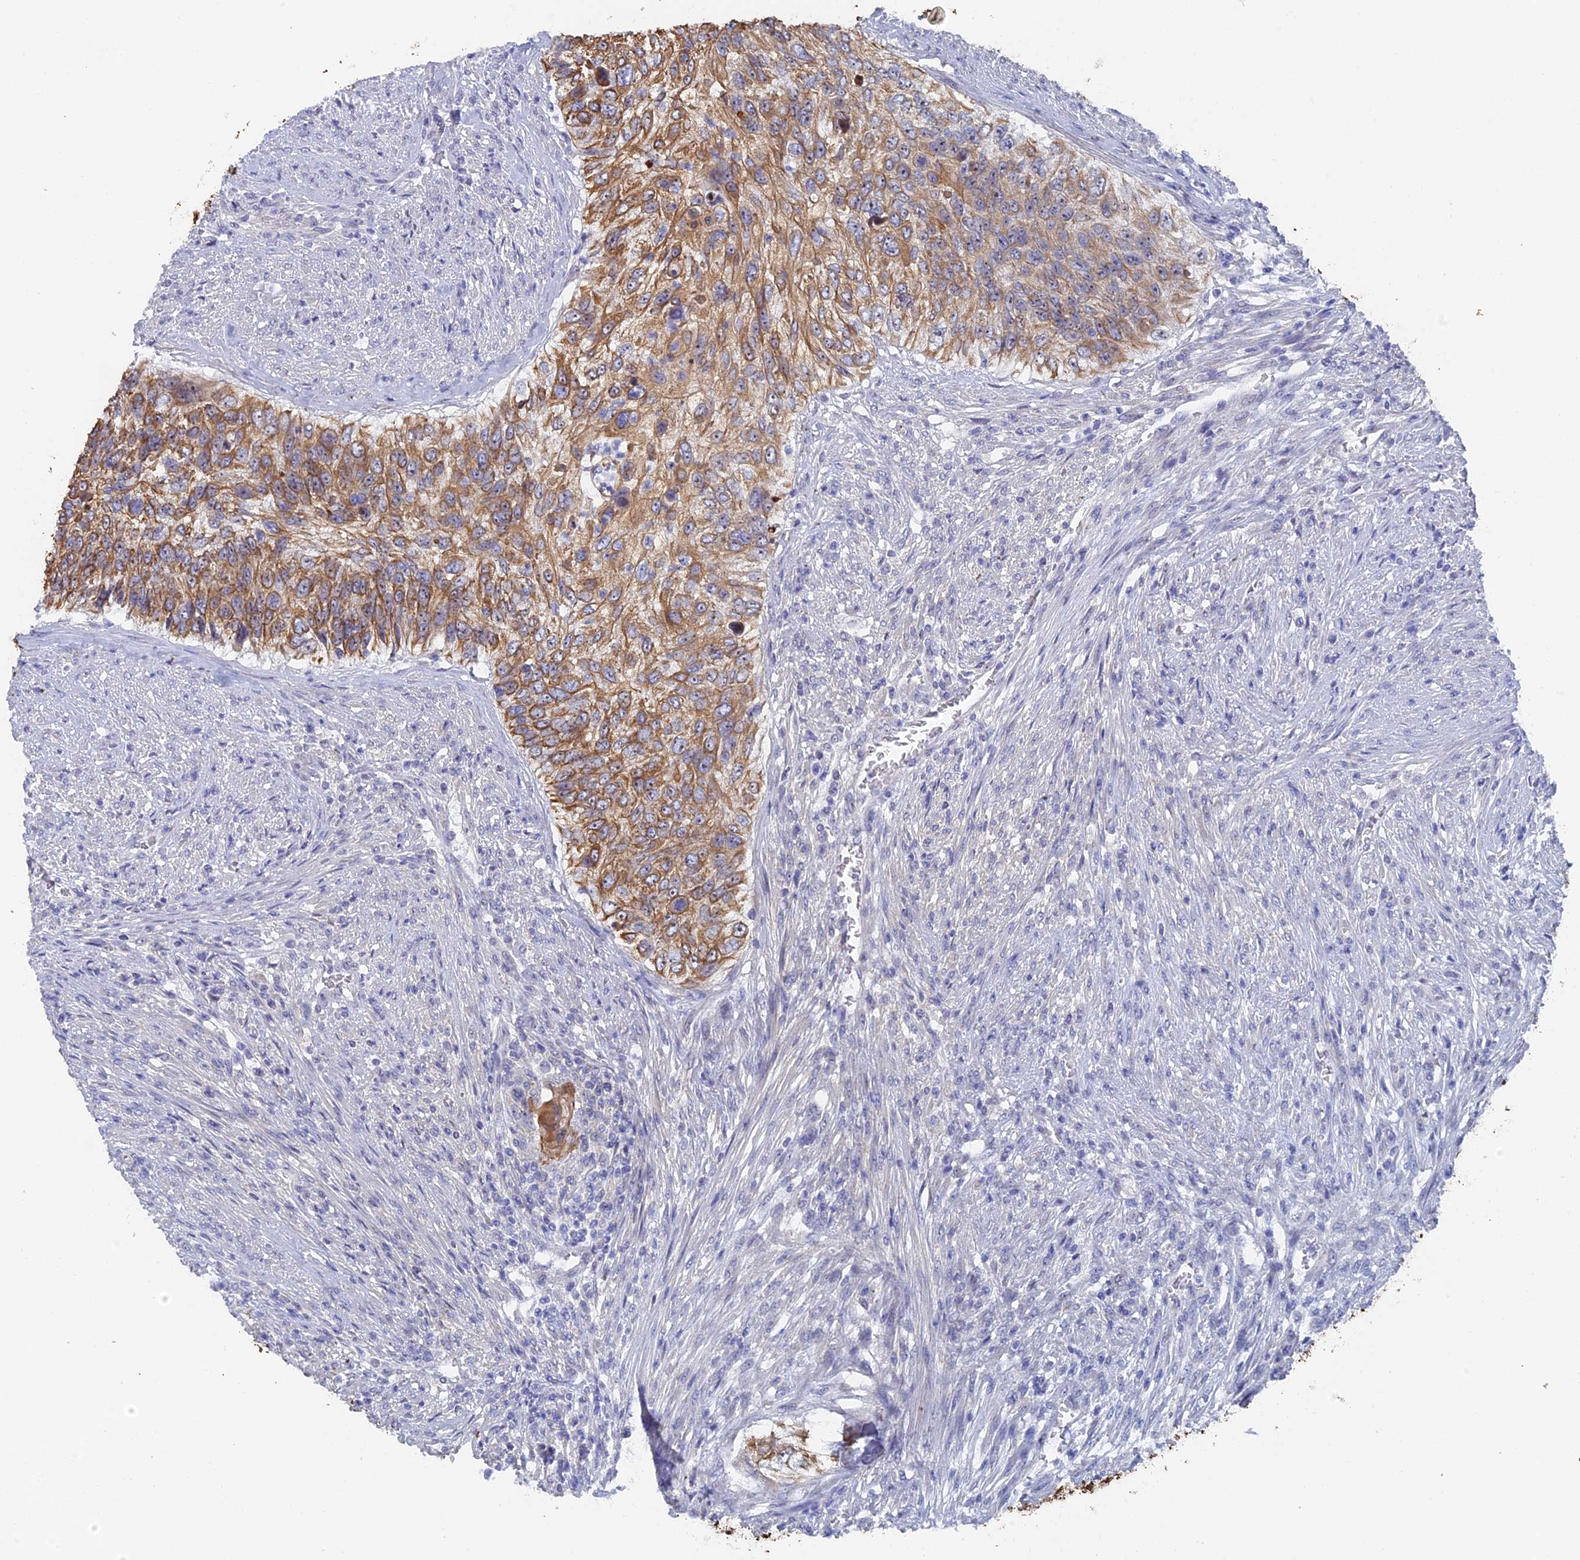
{"staining": {"intensity": "moderate", "quantity": ">75%", "location": "cytoplasmic/membranous"}, "tissue": "urothelial cancer", "cell_type": "Tumor cells", "image_type": "cancer", "snomed": [{"axis": "morphology", "description": "Urothelial carcinoma, High grade"}, {"axis": "topography", "description": "Urinary bladder"}], "caption": "Immunohistochemistry of urothelial cancer shows medium levels of moderate cytoplasmic/membranous positivity in about >75% of tumor cells. The protein is stained brown, and the nuclei are stained in blue (DAB IHC with brightfield microscopy, high magnification).", "gene": "SRFBP1", "patient": {"sex": "female", "age": 60}}